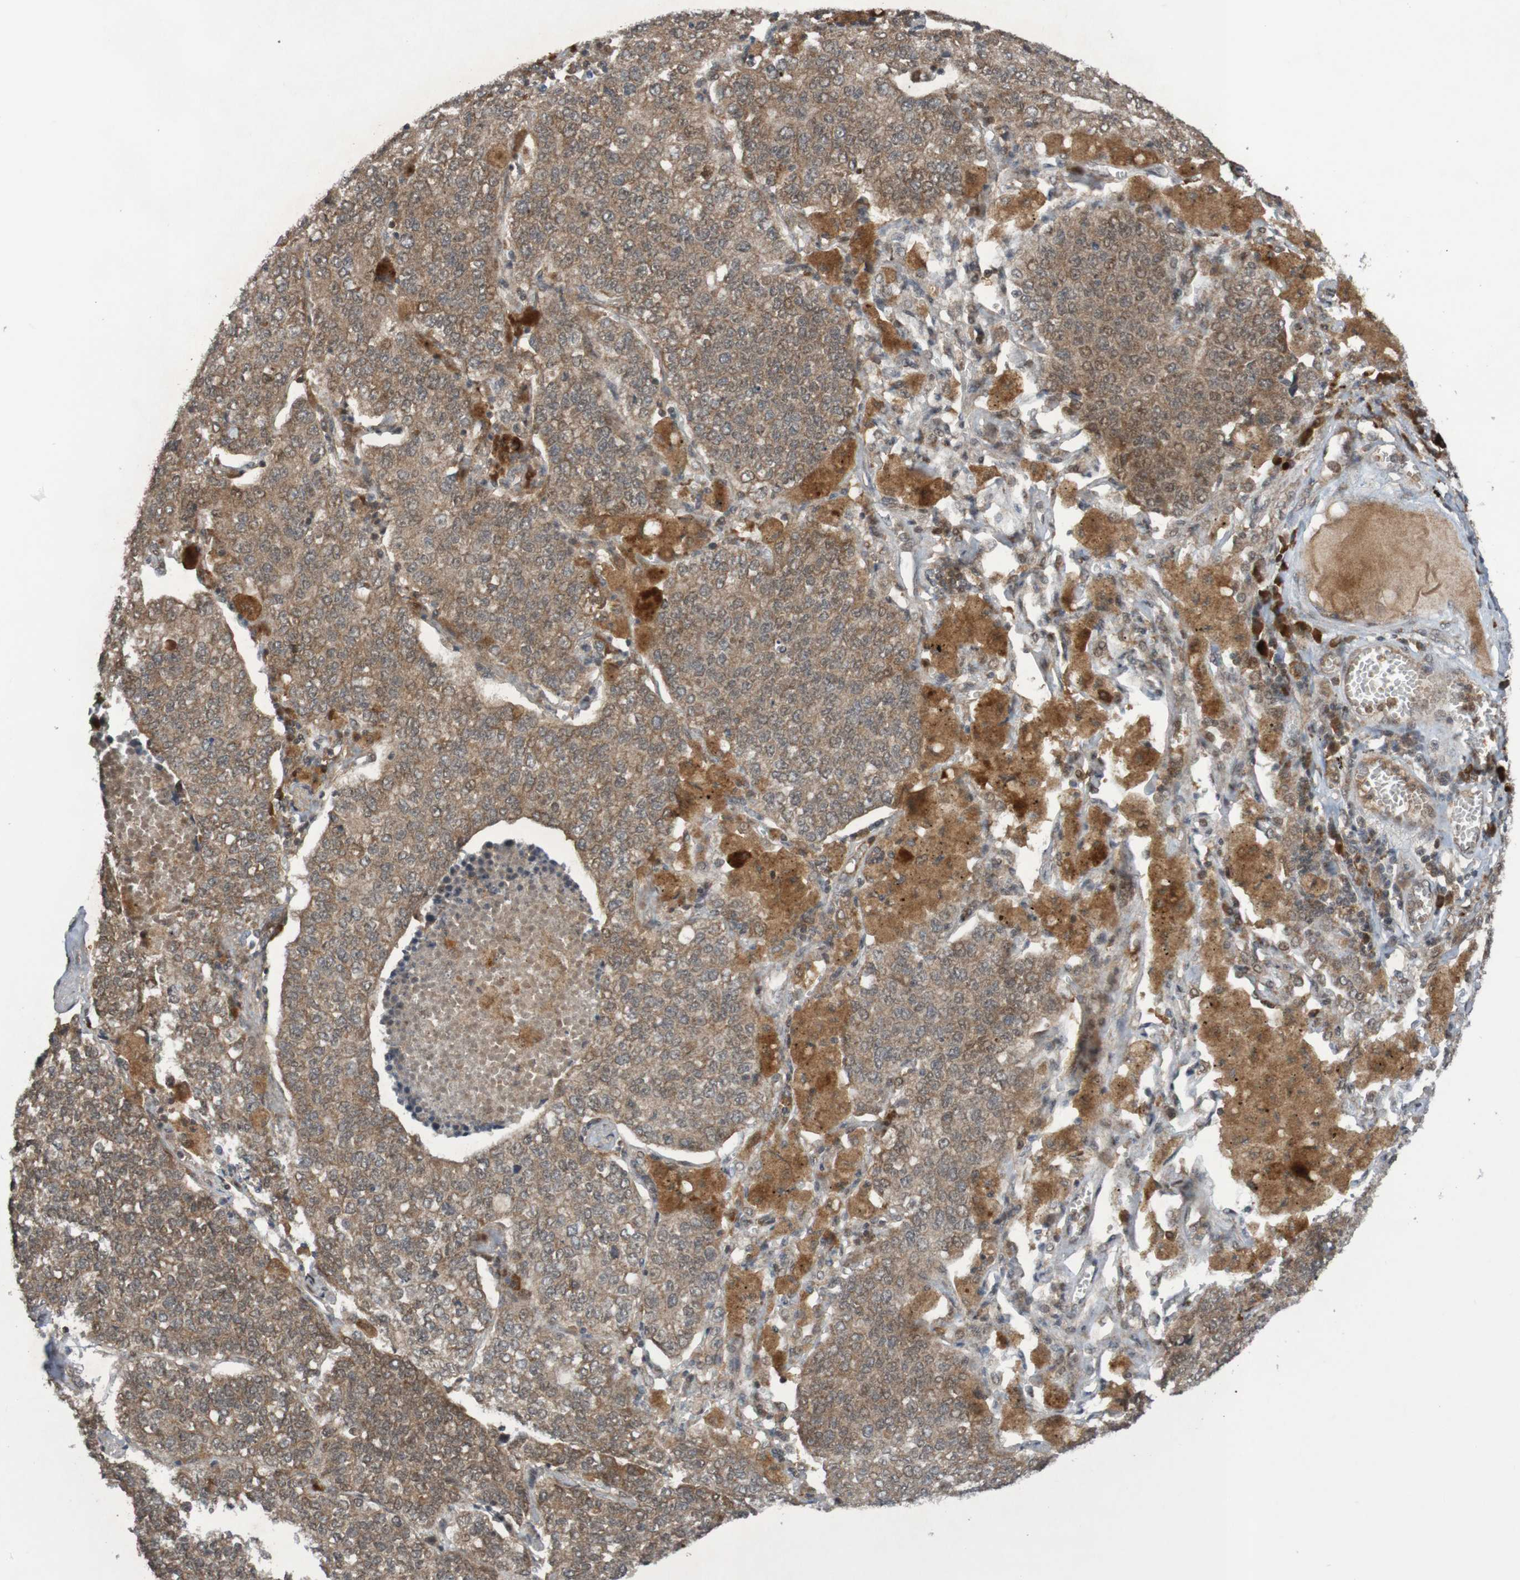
{"staining": {"intensity": "moderate", "quantity": ">75%", "location": "cytoplasmic/membranous"}, "tissue": "lung cancer", "cell_type": "Tumor cells", "image_type": "cancer", "snomed": [{"axis": "morphology", "description": "Adenocarcinoma, NOS"}, {"axis": "topography", "description": "Lung"}], "caption": "Protein expression analysis of lung adenocarcinoma displays moderate cytoplasmic/membranous expression in about >75% of tumor cells.", "gene": "ITLN1", "patient": {"sex": "male", "age": 49}}